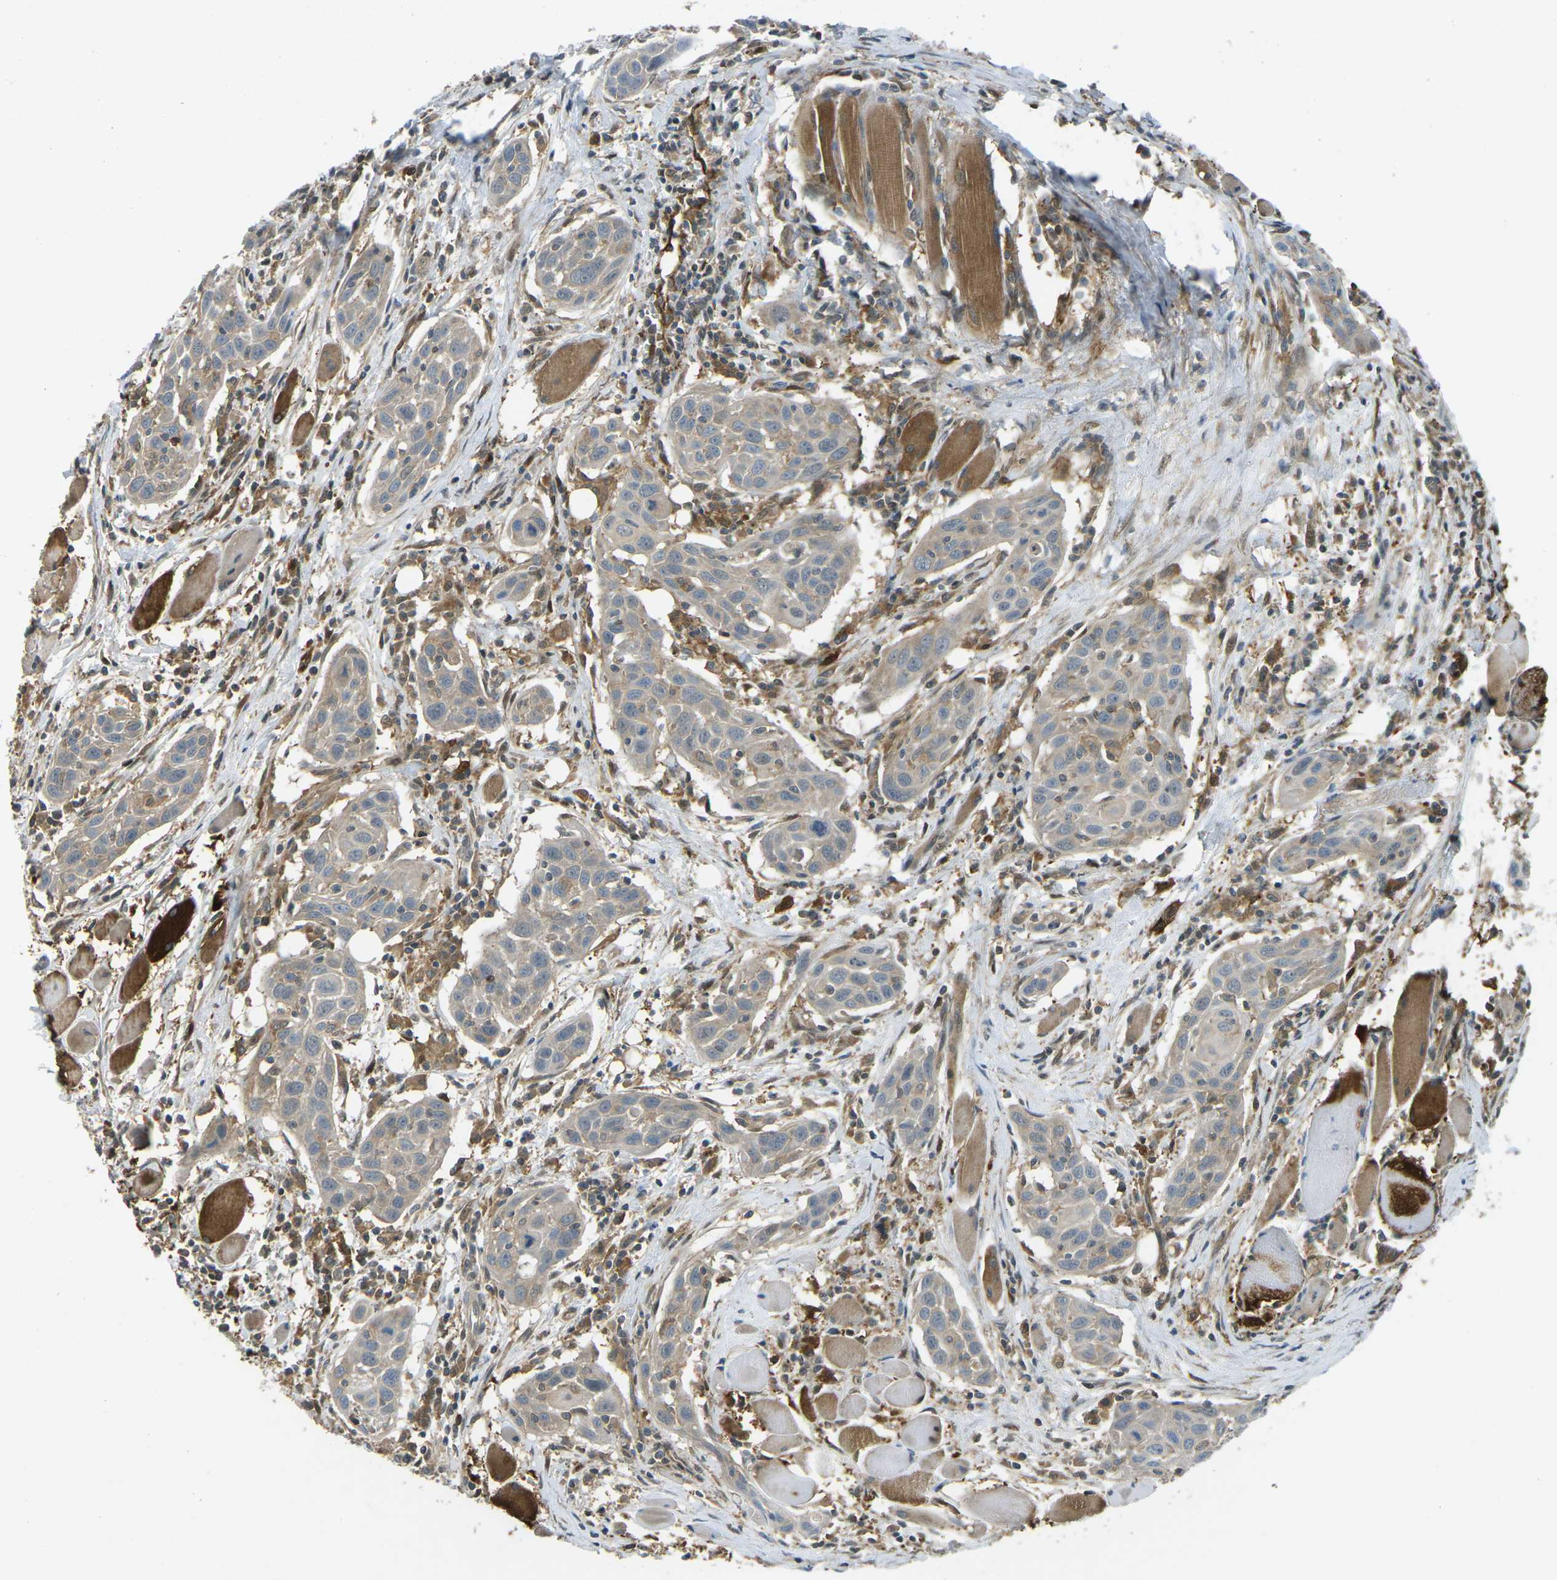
{"staining": {"intensity": "weak", "quantity": ">75%", "location": "cytoplasmic/membranous"}, "tissue": "head and neck cancer", "cell_type": "Tumor cells", "image_type": "cancer", "snomed": [{"axis": "morphology", "description": "Squamous cell carcinoma, NOS"}, {"axis": "topography", "description": "Oral tissue"}, {"axis": "topography", "description": "Head-Neck"}], "caption": "A low amount of weak cytoplasmic/membranous staining is seen in approximately >75% of tumor cells in squamous cell carcinoma (head and neck) tissue. The staining was performed using DAB to visualize the protein expression in brown, while the nuclei were stained in blue with hematoxylin (Magnification: 20x).", "gene": "PIEZO2", "patient": {"sex": "female", "age": 50}}